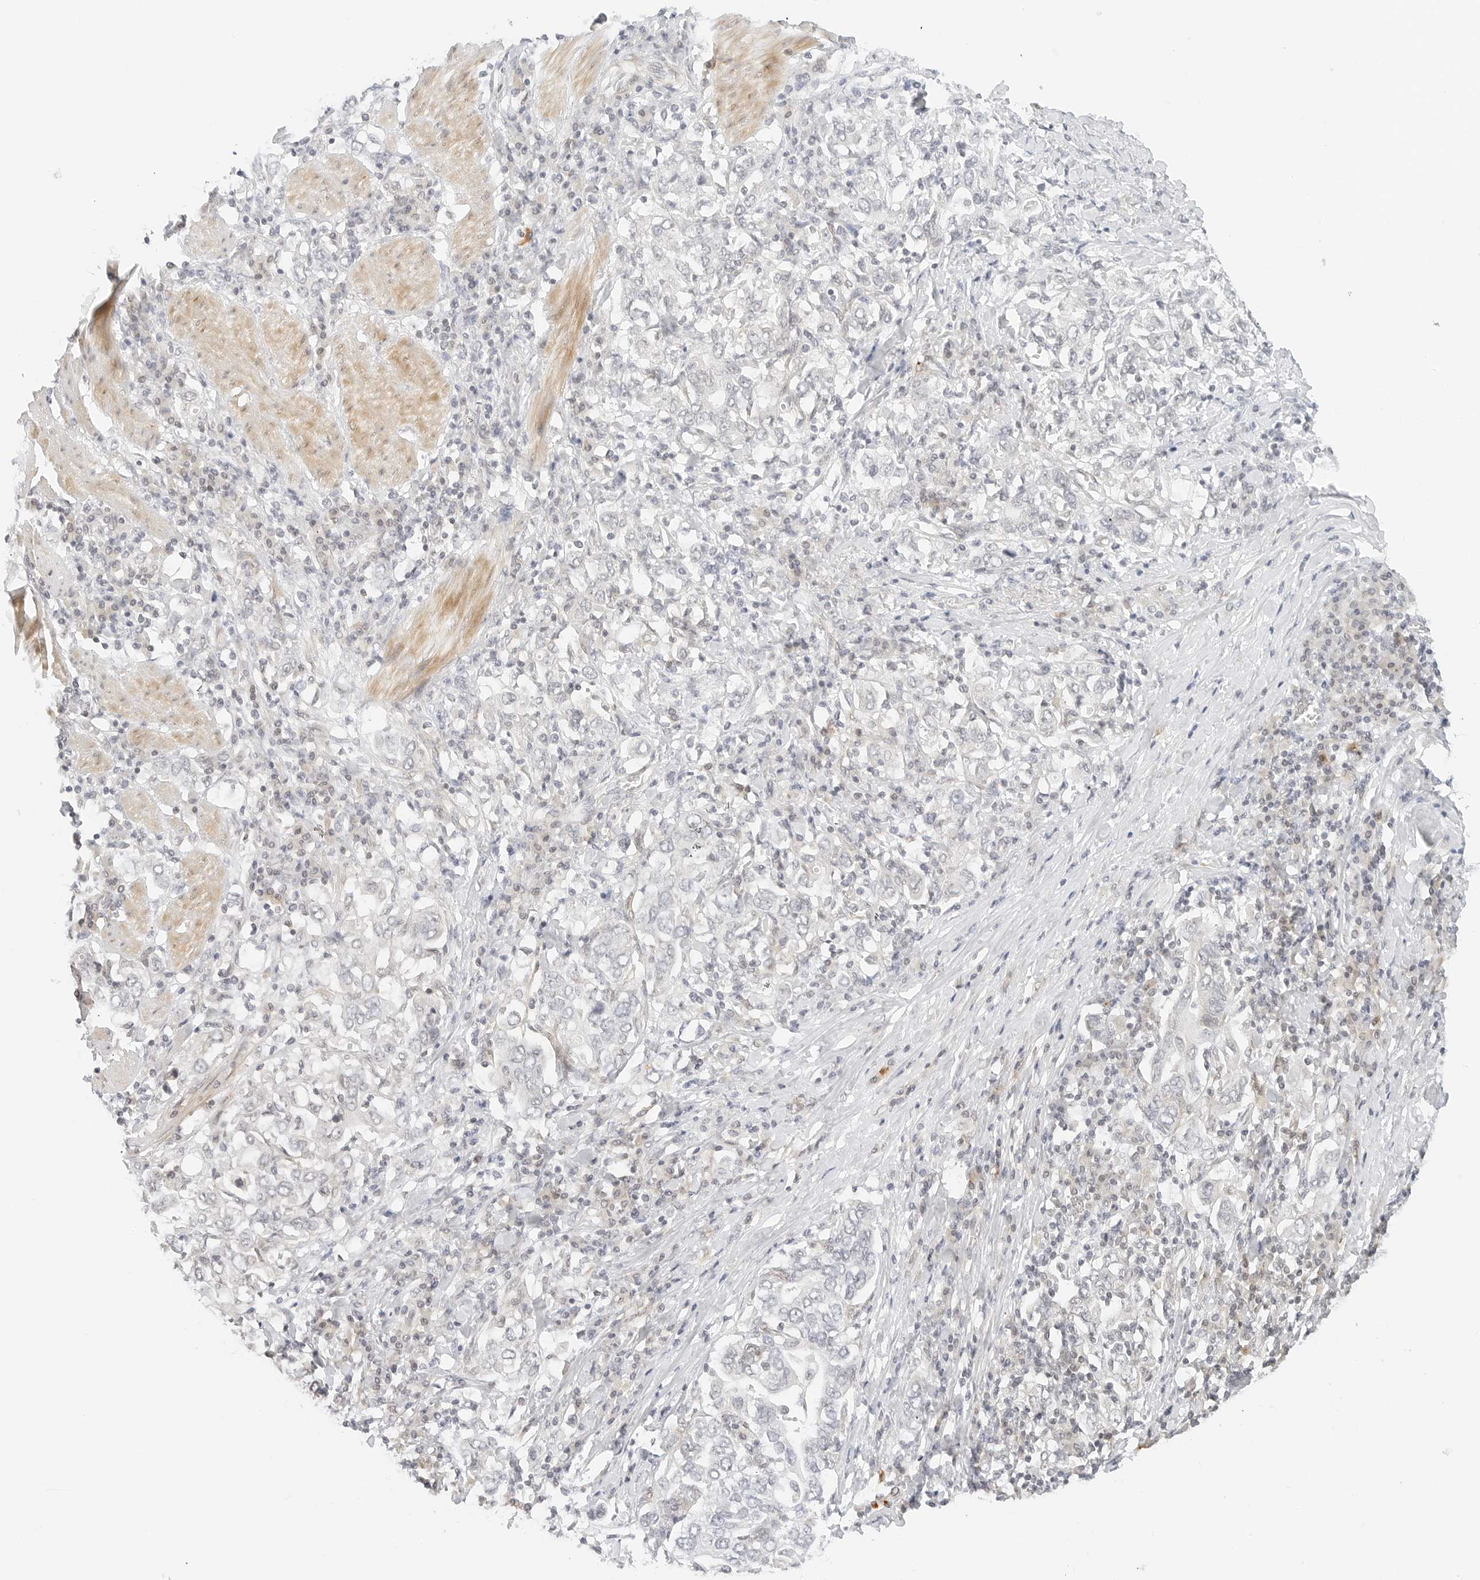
{"staining": {"intensity": "negative", "quantity": "none", "location": "none"}, "tissue": "stomach cancer", "cell_type": "Tumor cells", "image_type": "cancer", "snomed": [{"axis": "morphology", "description": "Adenocarcinoma, NOS"}, {"axis": "topography", "description": "Stomach, upper"}], "caption": "Tumor cells show no significant protein expression in stomach cancer (adenocarcinoma).", "gene": "NEO1", "patient": {"sex": "male", "age": 62}}